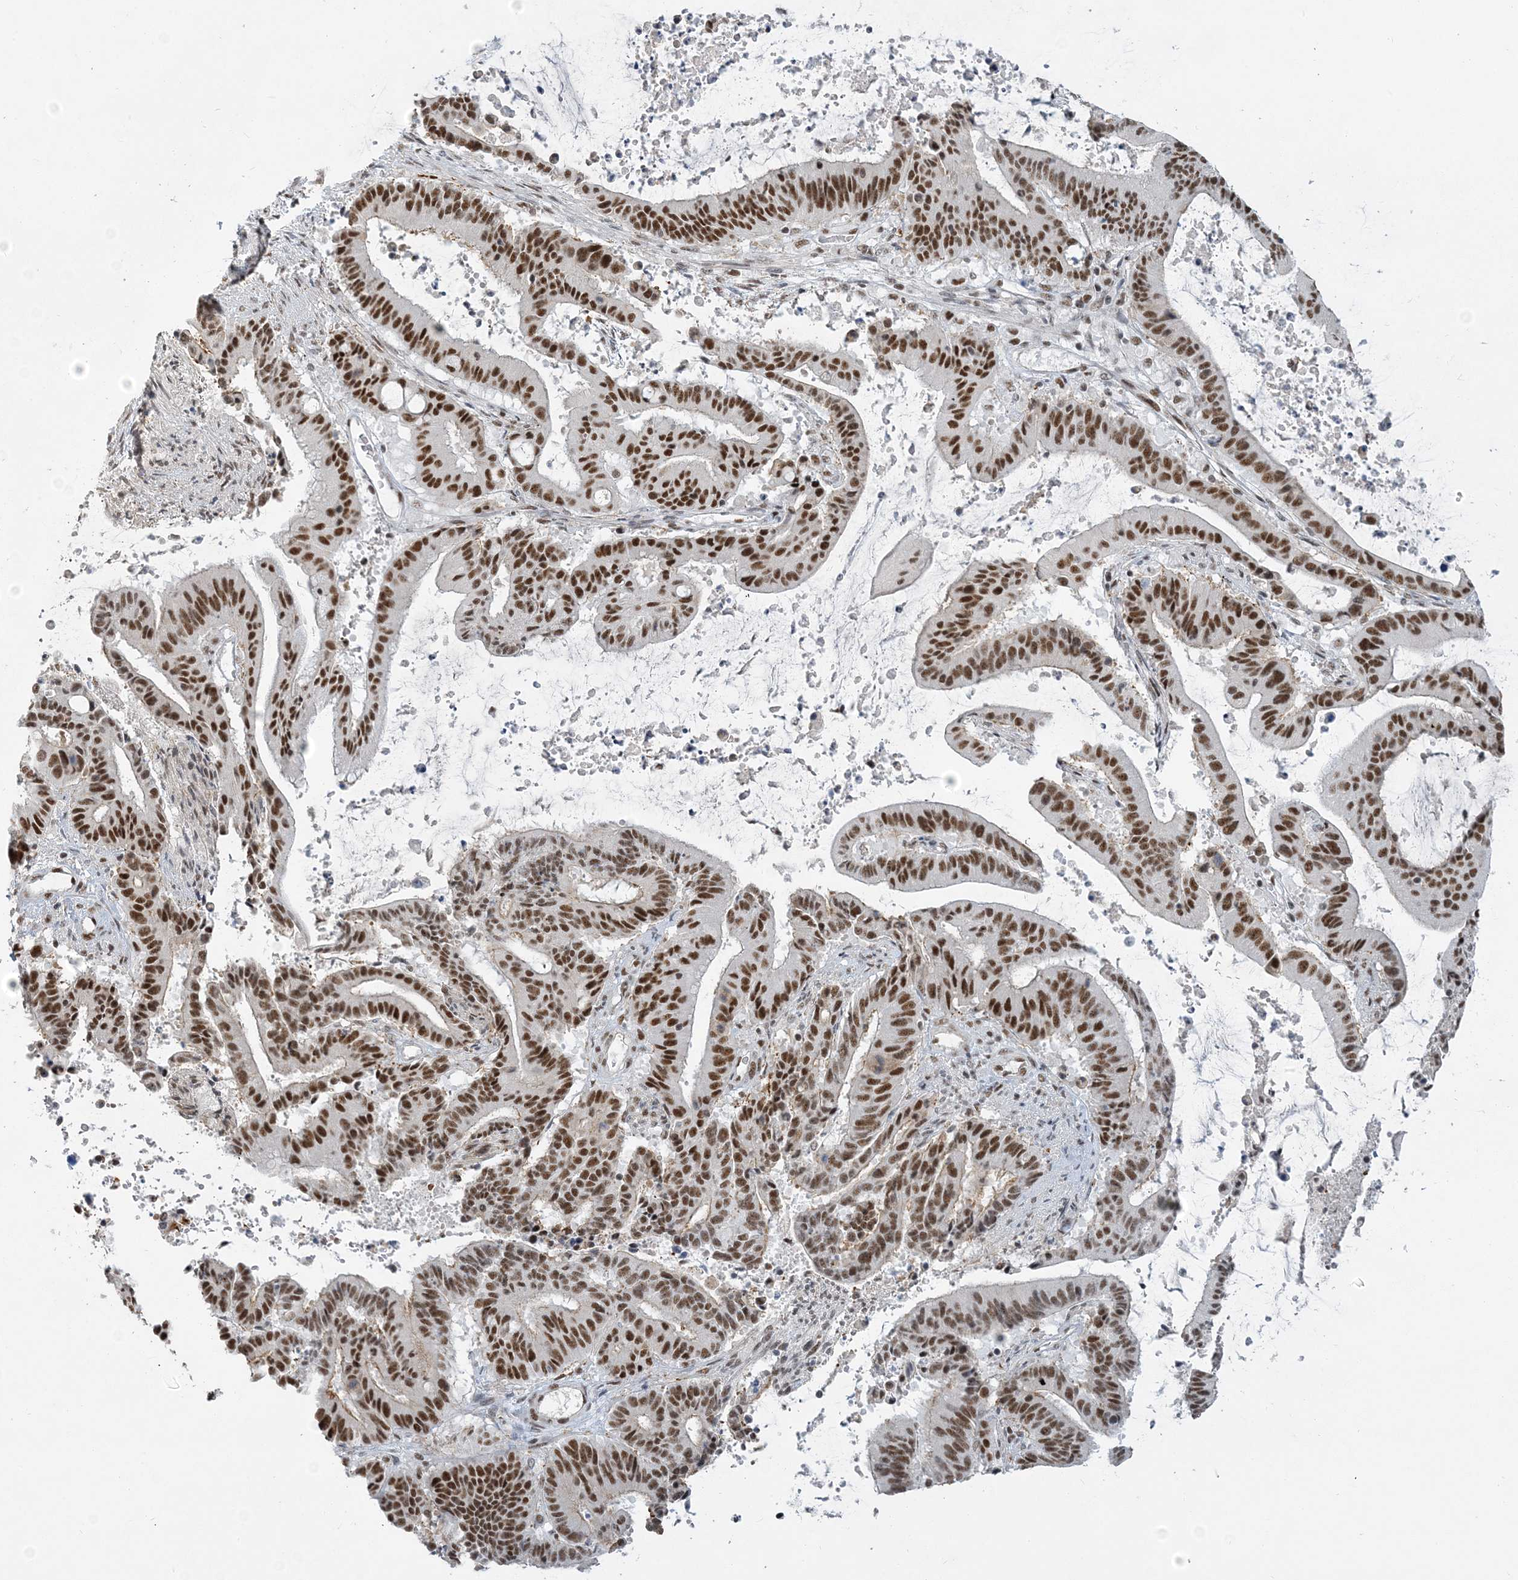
{"staining": {"intensity": "strong", "quantity": ">75%", "location": "nuclear"}, "tissue": "liver cancer", "cell_type": "Tumor cells", "image_type": "cancer", "snomed": [{"axis": "morphology", "description": "Normal tissue, NOS"}, {"axis": "morphology", "description": "Cholangiocarcinoma"}, {"axis": "topography", "description": "Liver"}, {"axis": "topography", "description": "Peripheral nerve tissue"}], "caption": "Immunohistochemistry image of neoplastic tissue: liver cancer (cholangiocarcinoma) stained using immunohistochemistry (IHC) shows high levels of strong protein expression localized specifically in the nuclear of tumor cells, appearing as a nuclear brown color.", "gene": "PLRG1", "patient": {"sex": "female", "age": 73}}